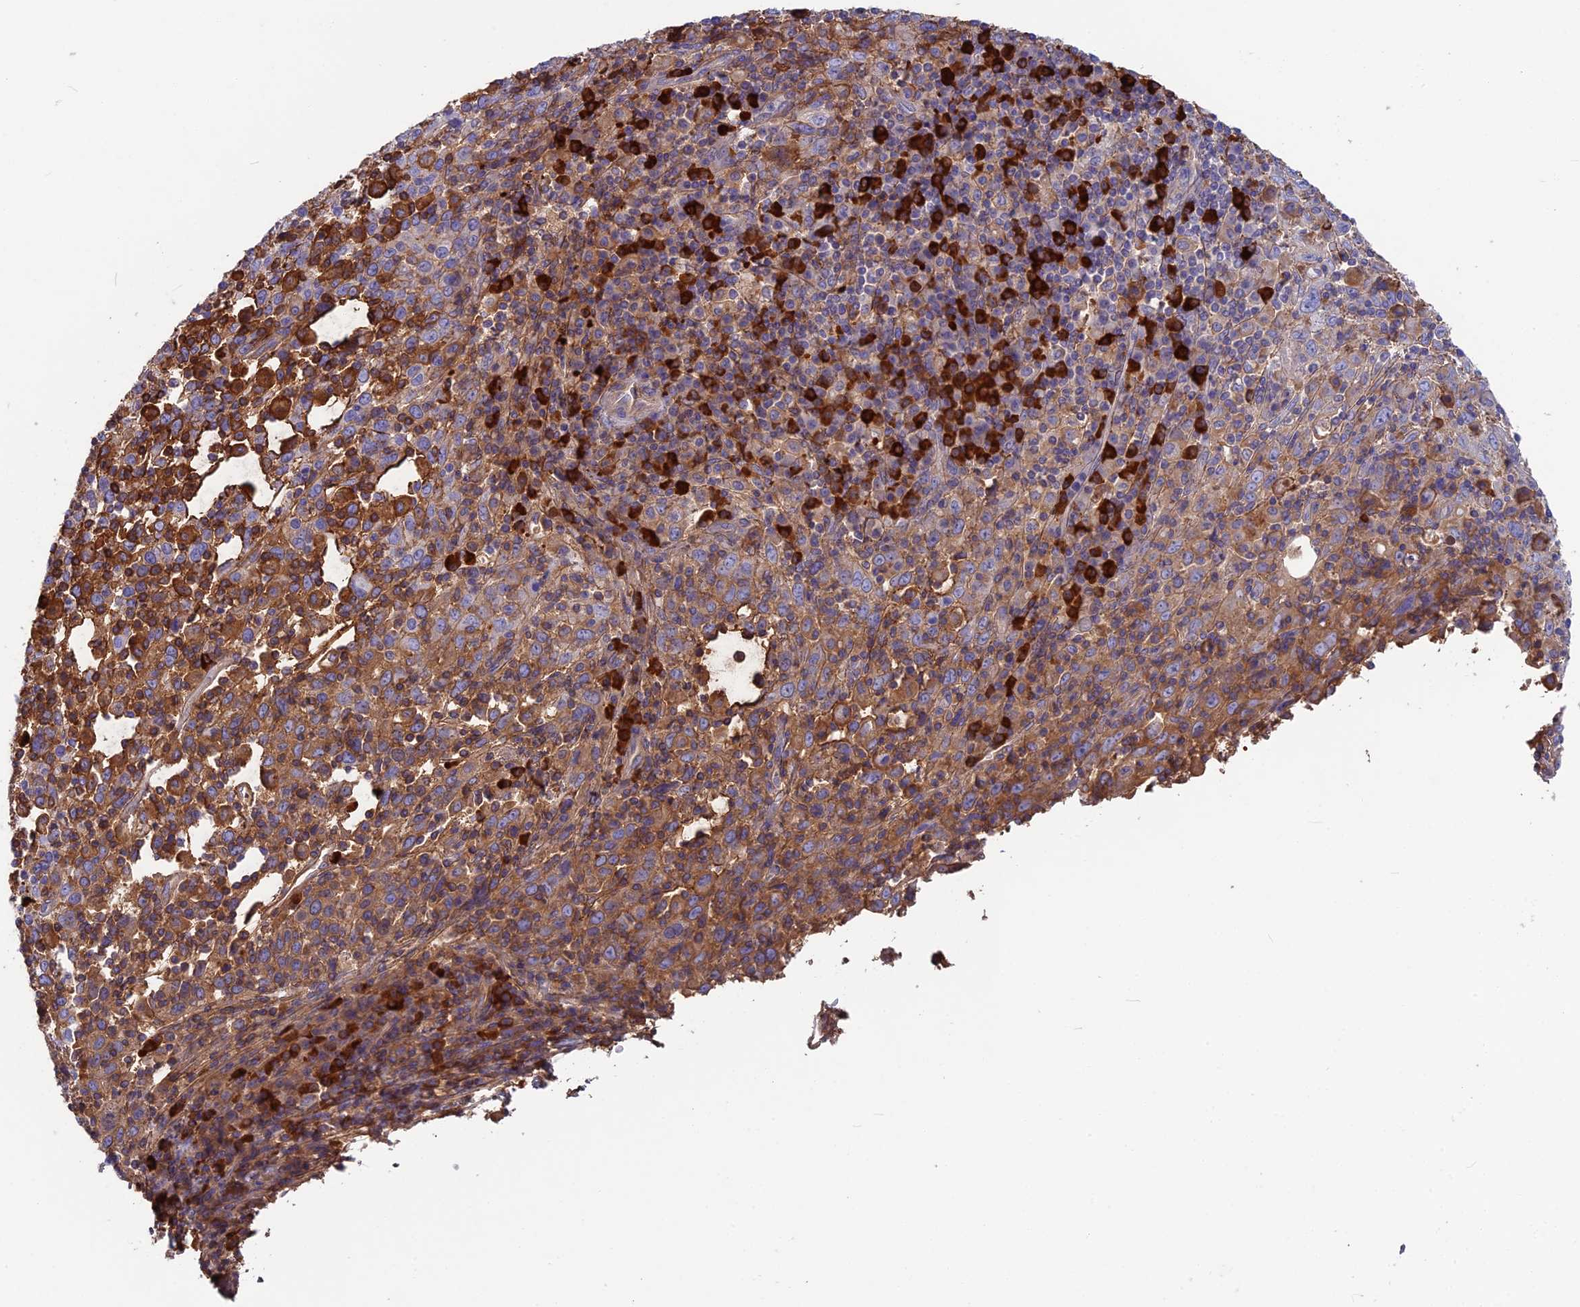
{"staining": {"intensity": "moderate", "quantity": ">75%", "location": "cytoplasmic/membranous"}, "tissue": "cervical cancer", "cell_type": "Tumor cells", "image_type": "cancer", "snomed": [{"axis": "morphology", "description": "Squamous cell carcinoma, NOS"}, {"axis": "topography", "description": "Cervix"}], "caption": "Protein expression analysis of squamous cell carcinoma (cervical) shows moderate cytoplasmic/membranous positivity in about >75% of tumor cells. Using DAB (brown) and hematoxylin (blue) stains, captured at high magnification using brightfield microscopy.", "gene": "SNAP91", "patient": {"sex": "female", "age": 46}}